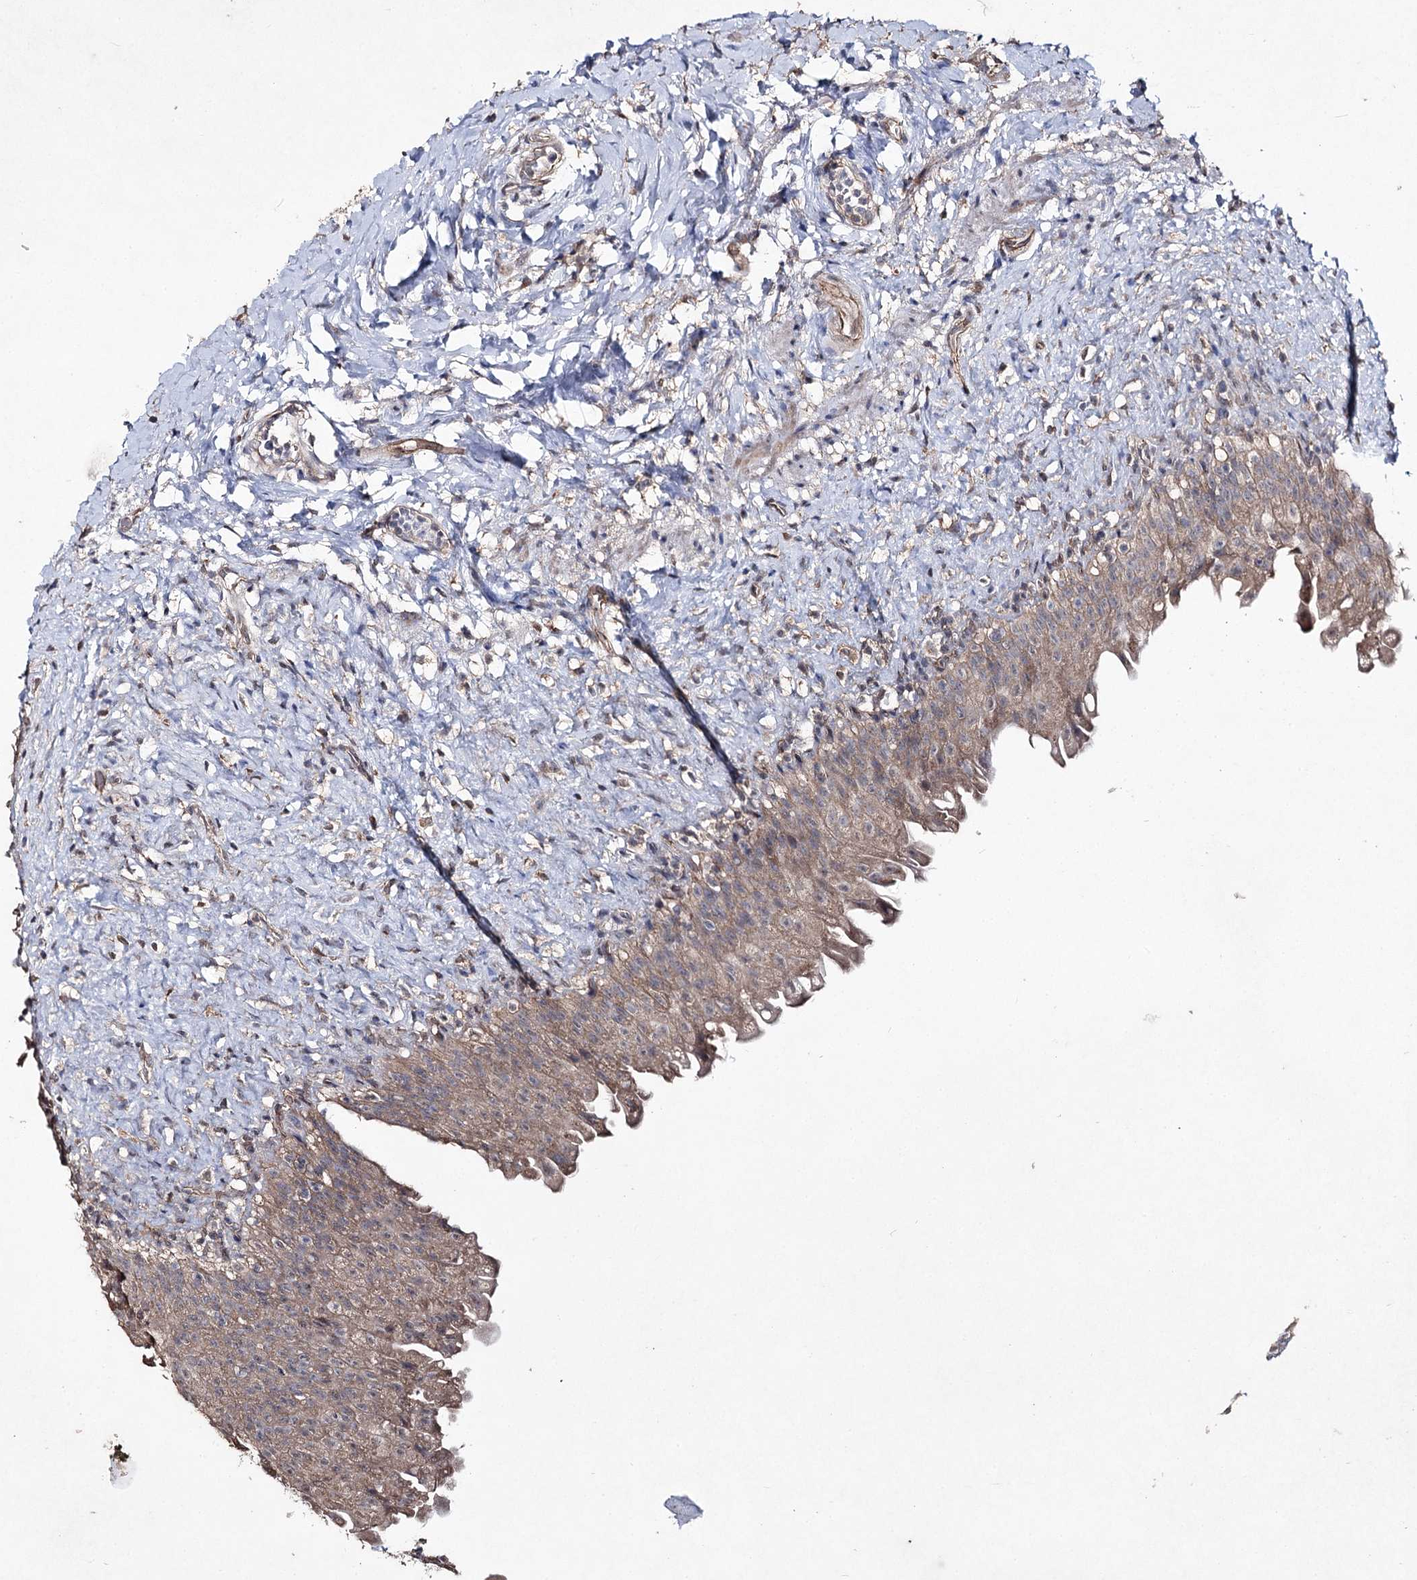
{"staining": {"intensity": "weak", "quantity": "25%-75%", "location": "cytoplasmic/membranous"}, "tissue": "urinary bladder", "cell_type": "Urothelial cells", "image_type": "normal", "snomed": [{"axis": "morphology", "description": "Normal tissue, NOS"}, {"axis": "topography", "description": "Urinary bladder"}], "caption": "A brown stain shows weak cytoplasmic/membranous staining of a protein in urothelial cells of benign urinary bladder. (IHC, brightfield microscopy, high magnification).", "gene": "SEMA4G", "patient": {"sex": "female", "age": 27}}